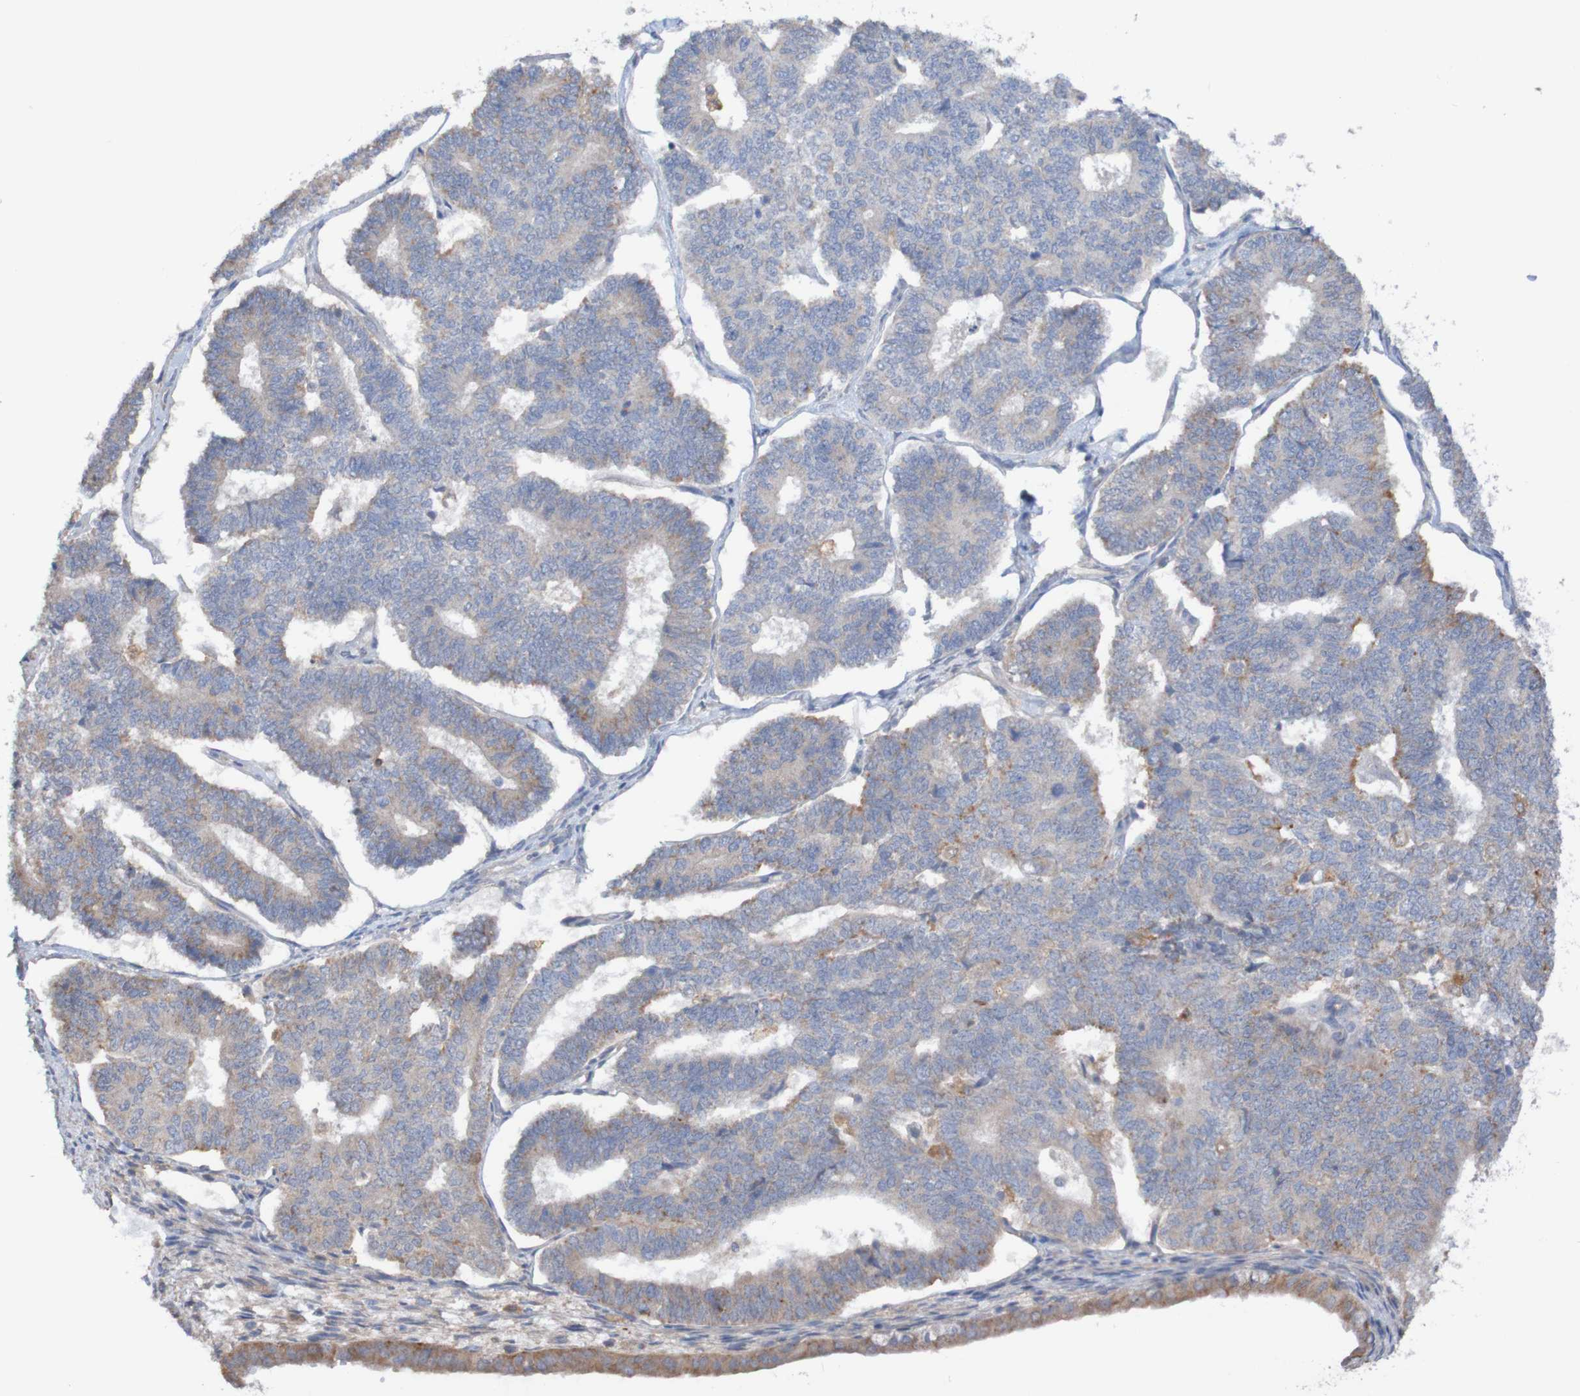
{"staining": {"intensity": "moderate", "quantity": "<25%", "location": "cytoplasmic/membranous"}, "tissue": "endometrial cancer", "cell_type": "Tumor cells", "image_type": "cancer", "snomed": [{"axis": "morphology", "description": "Adenocarcinoma, NOS"}, {"axis": "topography", "description": "Endometrium"}], "caption": "Brown immunohistochemical staining in human endometrial adenocarcinoma reveals moderate cytoplasmic/membranous positivity in approximately <25% of tumor cells. Nuclei are stained in blue.", "gene": "PHYH", "patient": {"sex": "female", "age": 70}}